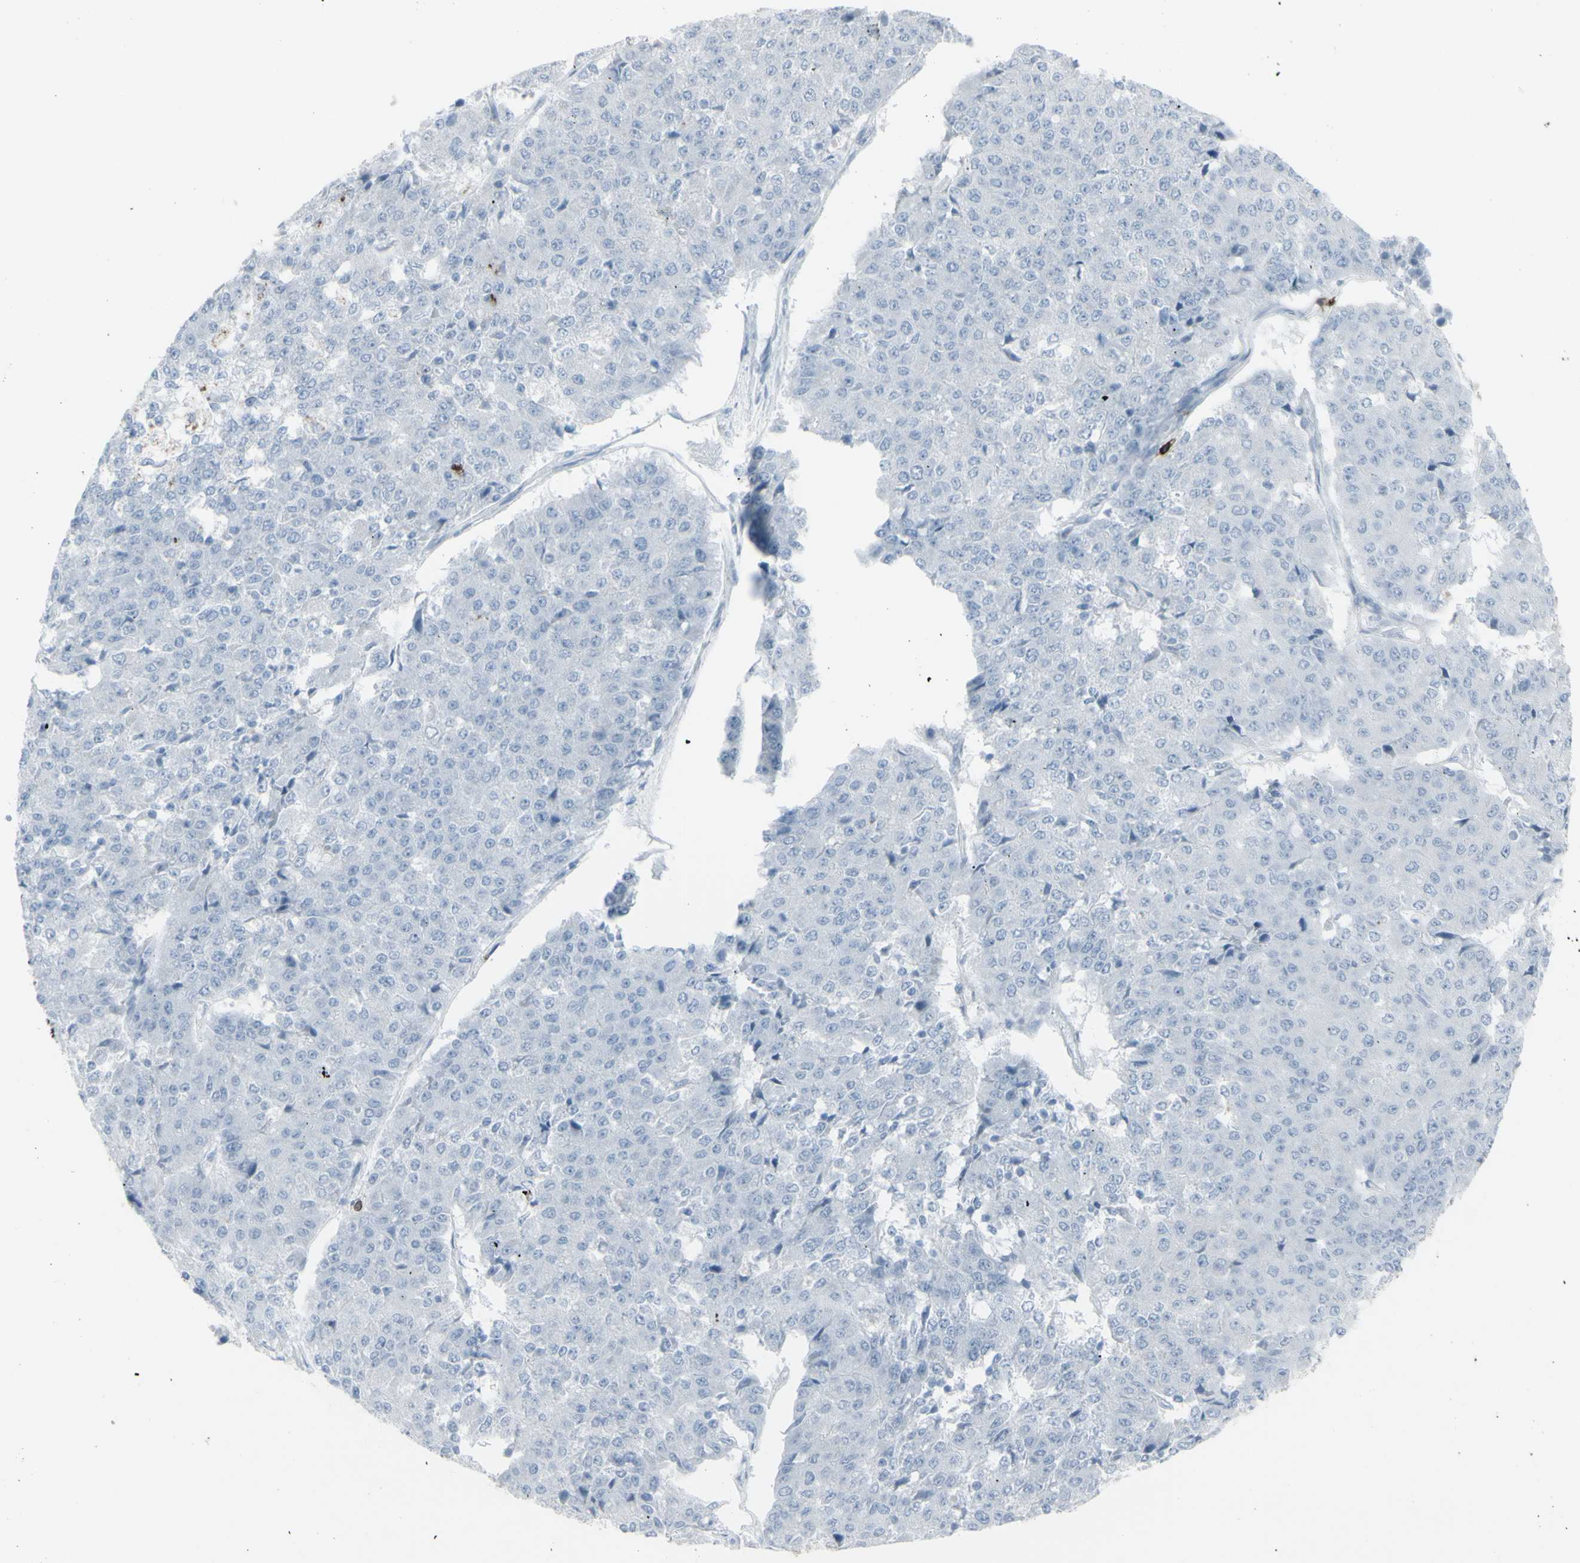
{"staining": {"intensity": "negative", "quantity": "none", "location": "none"}, "tissue": "pancreatic cancer", "cell_type": "Tumor cells", "image_type": "cancer", "snomed": [{"axis": "morphology", "description": "Adenocarcinoma, NOS"}, {"axis": "topography", "description": "Pancreas"}], "caption": "A high-resolution image shows immunohistochemistry (IHC) staining of pancreatic cancer (adenocarcinoma), which exhibits no significant expression in tumor cells.", "gene": "CD247", "patient": {"sex": "male", "age": 50}}